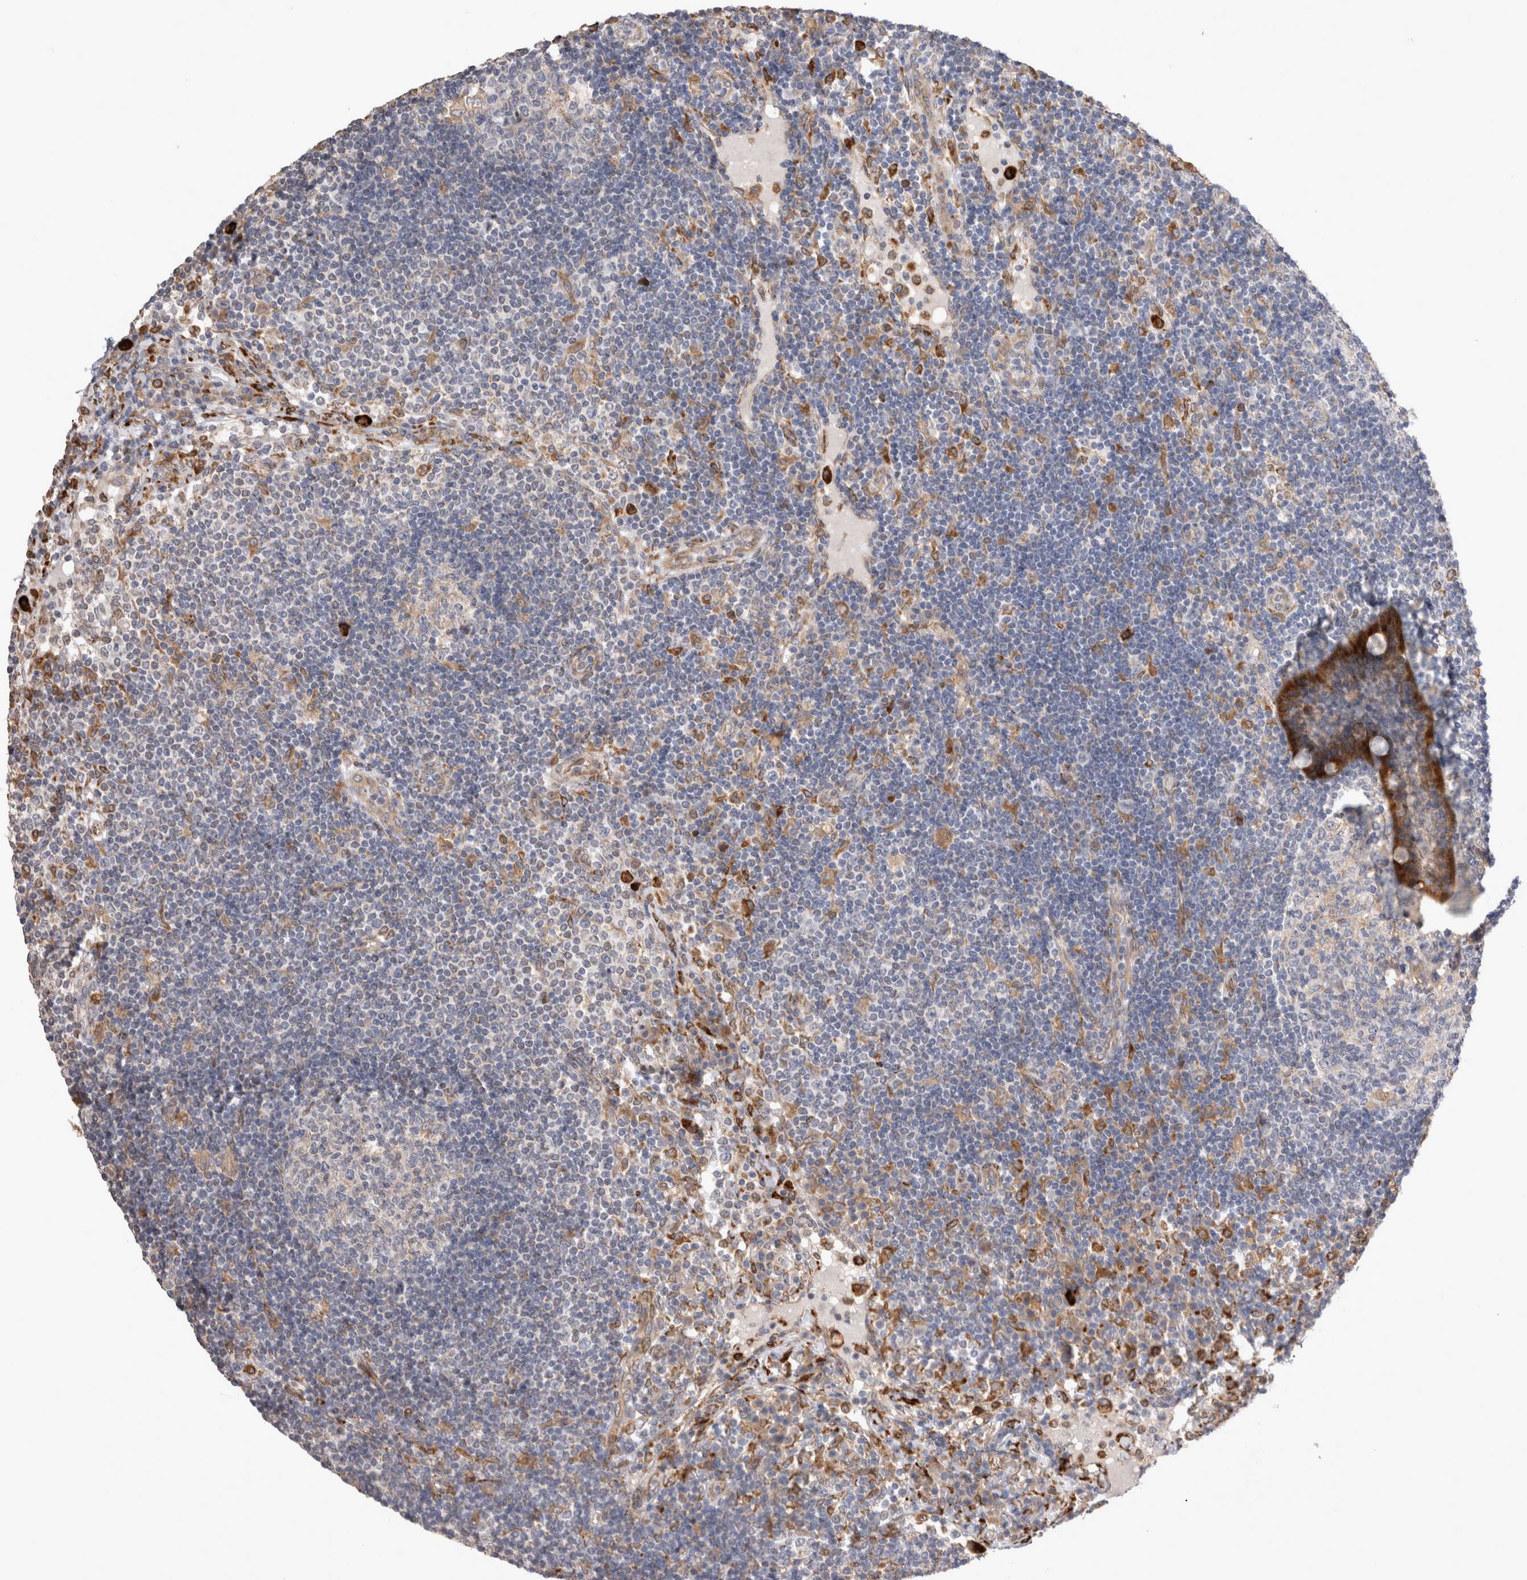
{"staining": {"intensity": "negative", "quantity": "none", "location": "none"}, "tissue": "lymph node", "cell_type": "Germinal center cells", "image_type": "normal", "snomed": [{"axis": "morphology", "description": "Normal tissue, NOS"}, {"axis": "topography", "description": "Lymph node"}], "caption": "Immunohistochemistry (IHC) micrograph of unremarkable lymph node: human lymph node stained with DAB exhibits no significant protein positivity in germinal center cells.", "gene": "TRMT9B", "patient": {"sex": "female", "age": 53}}